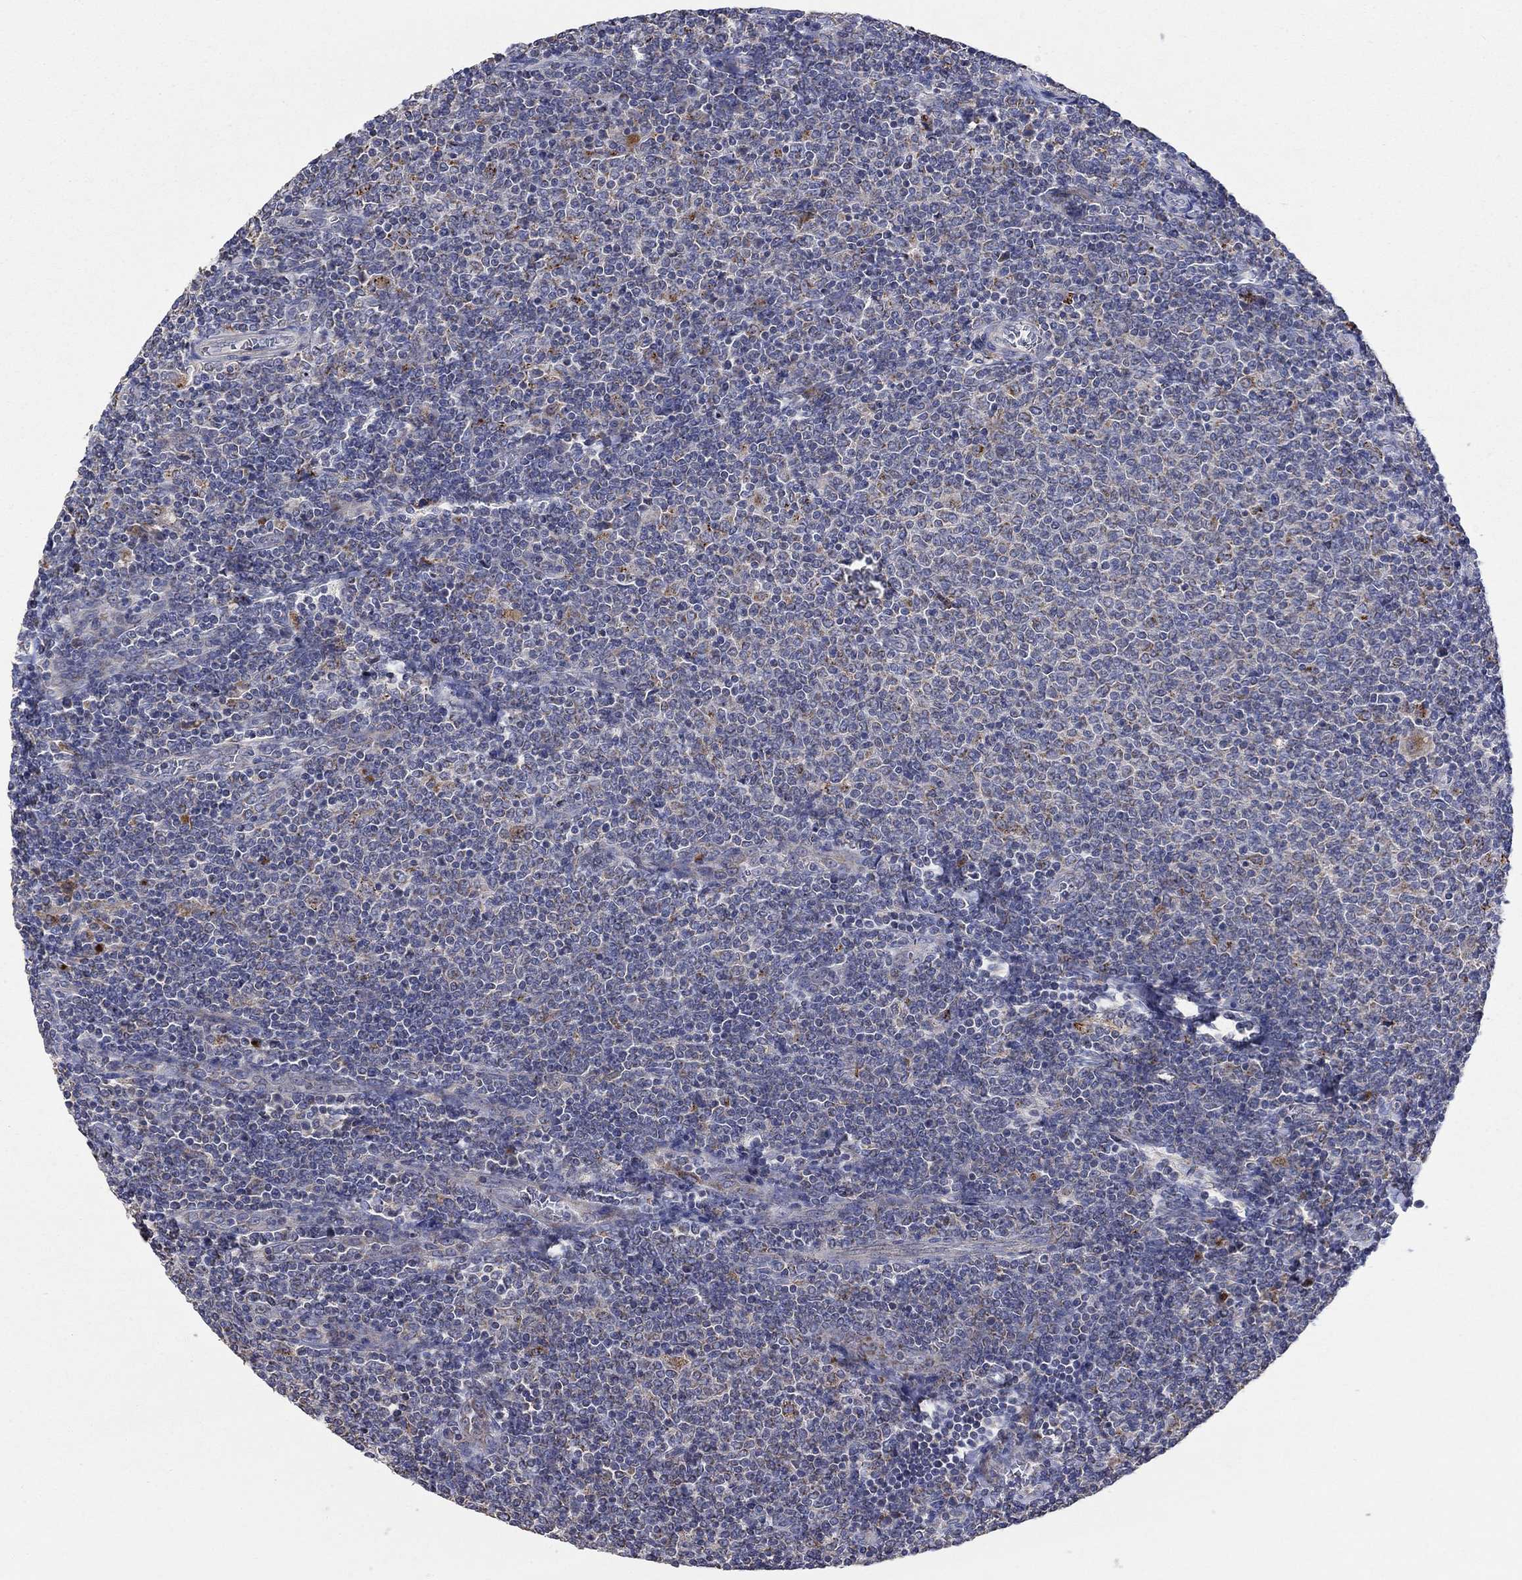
{"staining": {"intensity": "negative", "quantity": "none", "location": "none"}, "tissue": "lymphoma", "cell_type": "Tumor cells", "image_type": "cancer", "snomed": [{"axis": "morphology", "description": "Malignant lymphoma, non-Hodgkin's type, Low grade"}, {"axis": "topography", "description": "Lymph node"}], "caption": "This is an IHC photomicrograph of low-grade malignant lymphoma, non-Hodgkin's type. There is no staining in tumor cells.", "gene": "UGT8", "patient": {"sex": "male", "age": 52}}